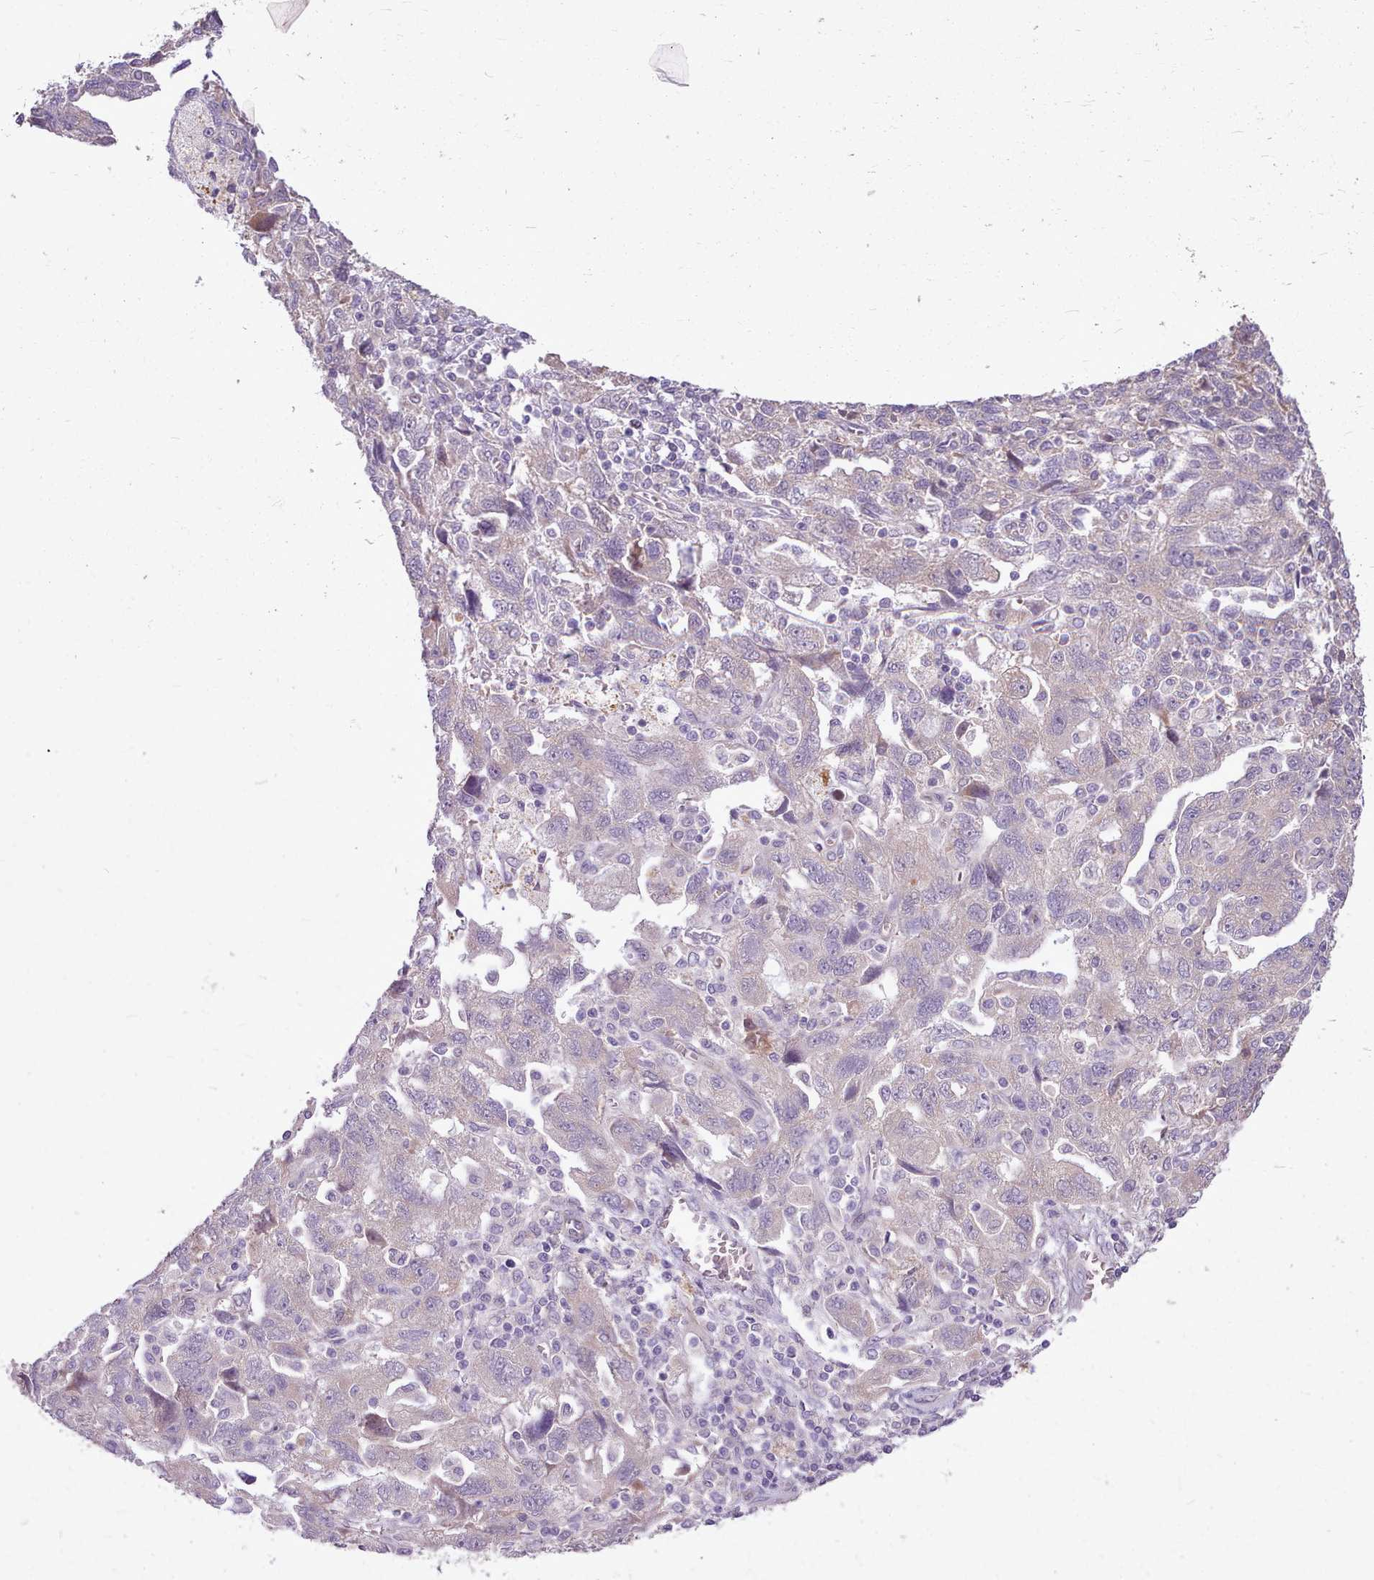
{"staining": {"intensity": "weak", "quantity": "<25%", "location": "cytoplasmic/membranous"}, "tissue": "ovarian cancer", "cell_type": "Tumor cells", "image_type": "cancer", "snomed": [{"axis": "morphology", "description": "Carcinoma, NOS"}, {"axis": "morphology", "description": "Cystadenocarcinoma, serous, NOS"}, {"axis": "topography", "description": "Ovary"}], "caption": "An IHC histopathology image of ovarian cancer is shown. There is no staining in tumor cells of ovarian cancer.", "gene": "ZNF607", "patient": {"sex": "female", "age": 69}}